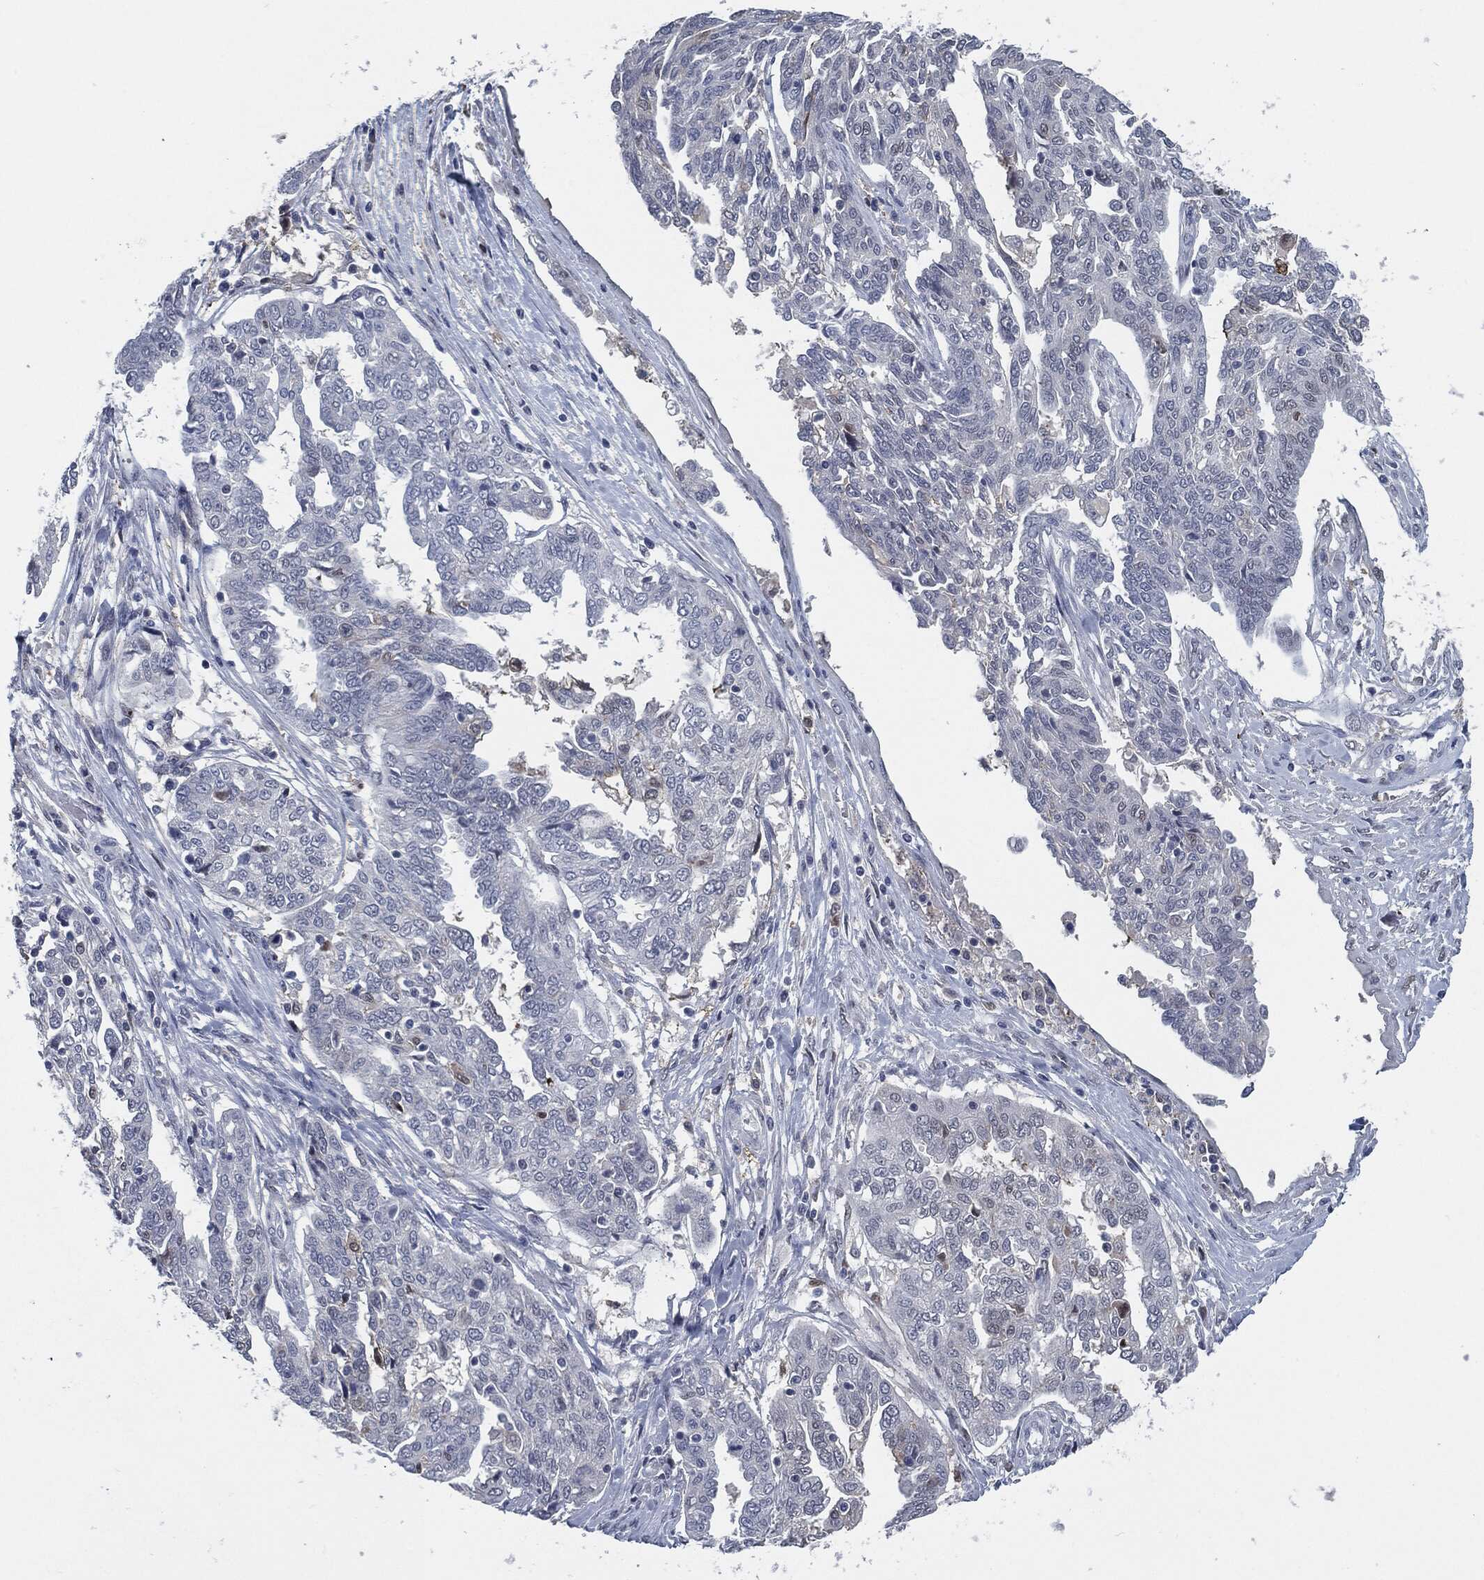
{"staining": {"intensity": "weak", "quantity": "<25%", "location": "cytoplasmic/membranous"}, "tissue": "ovarian cancer", "cell_type": "Tumor cells", "image_type": "cancer", "snomed": [{"axis": "morphology", "description": "Cystadenocarcinoma, serous, NOS"}, {"axis": "topography", "description": "Ovary"}], "caption": "Histopathology image shows no significant protein expression in tumor cells of serous cystadenocarcinoma (ovarian). (IHC, brightfield microscopy, high magnification).", "gene": "PROM1", "patient": {"sex": "female", "age": 67}}